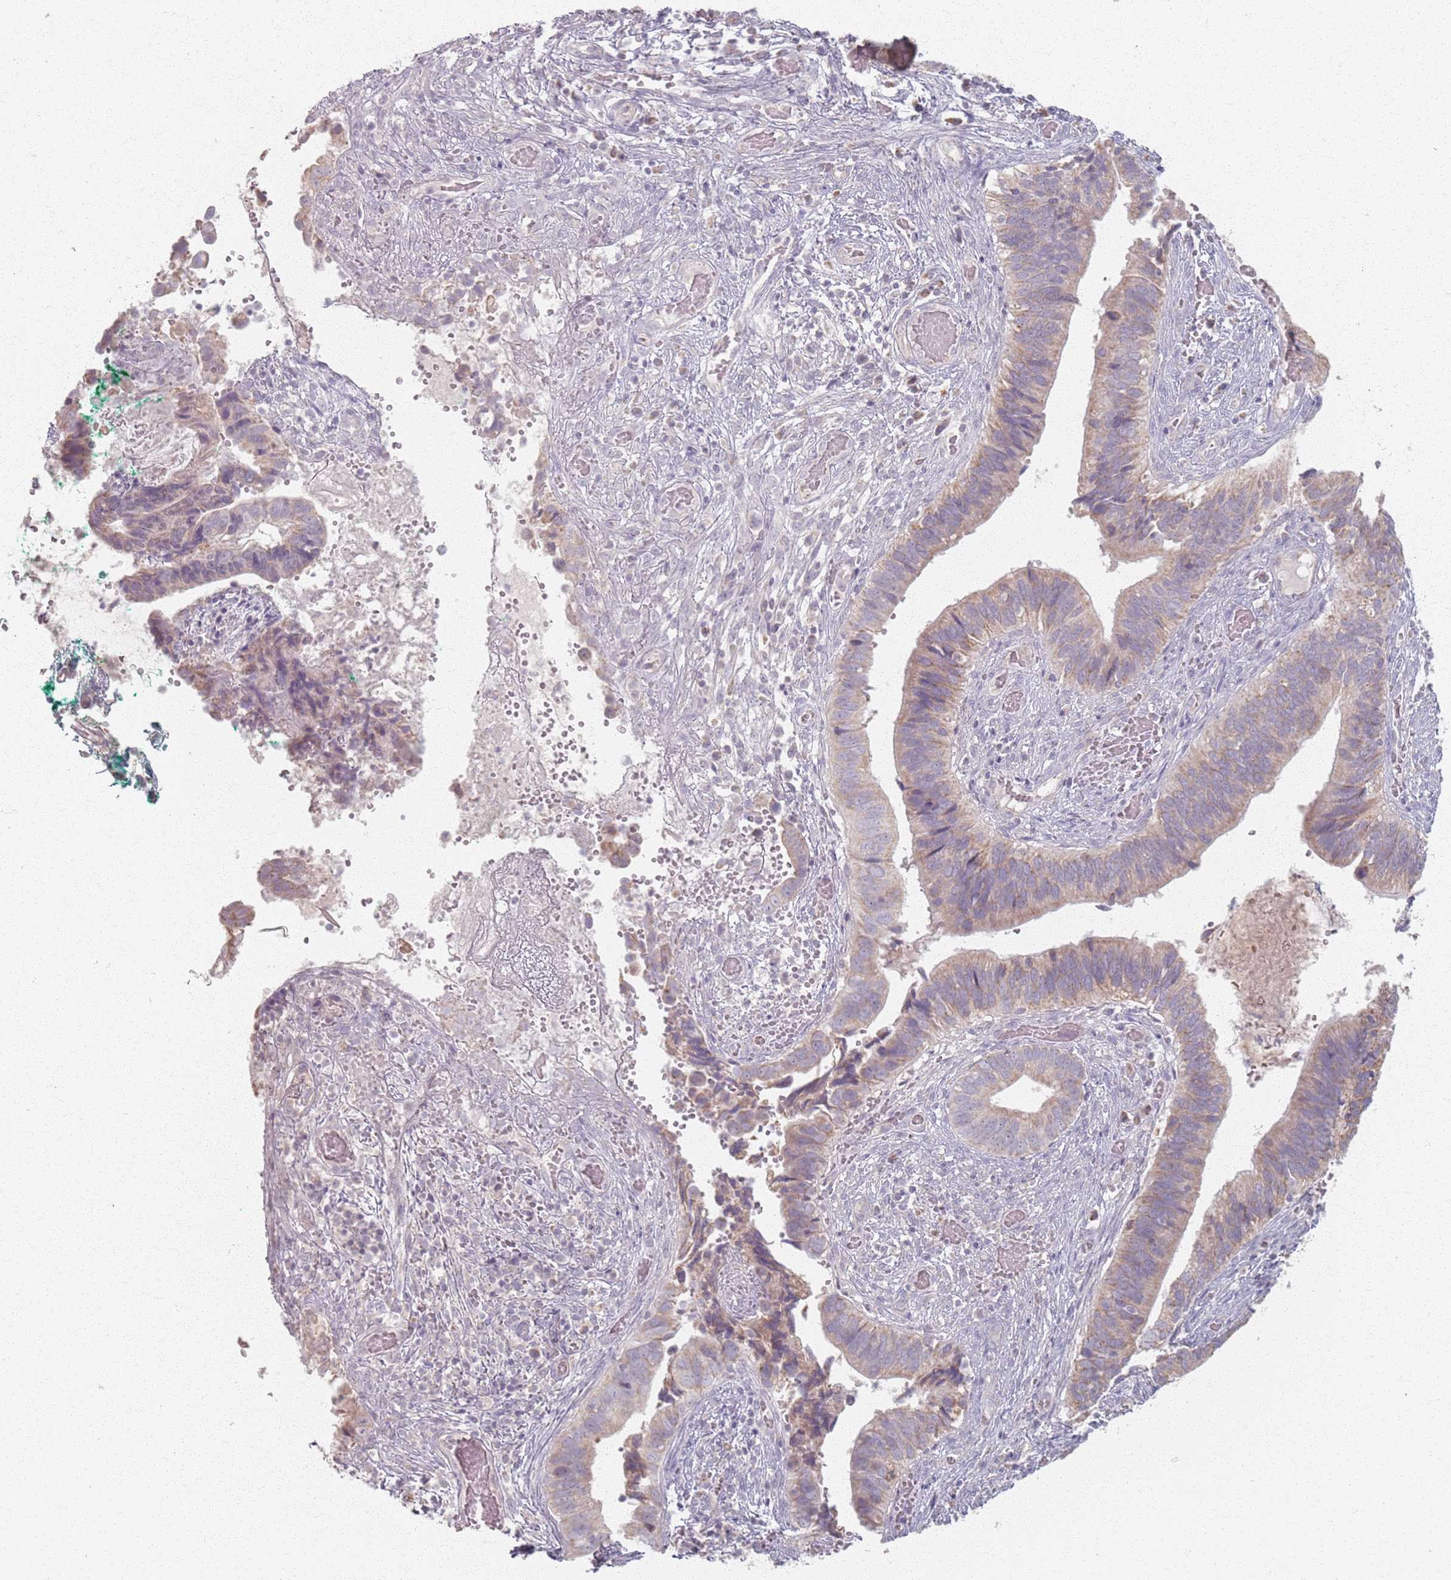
{"staining": {"intensity": "weak", "quantity": "25%-75%", "location": "cytoplasmic/membranous"}, "tissue": "cervical cancer", "cell_type": "Tumor cells", "image_type": "cancer", "snomed": [{"axis": "morphology", "description": "Adenocarcinoma, NOS"}, {"axis": "topography", "description": "Cervix"}], "caption": "Adenocarcinoma (cervical) stained with immunohistochemistry exhibits weak cytoplasmic/membranous positivity in approximately 25%-75% of tumor cells. (IHC, brightfield microscopy, high magnification).", "gene": "PKD2L2", "patient": {"sex": "female", "age": 42}}